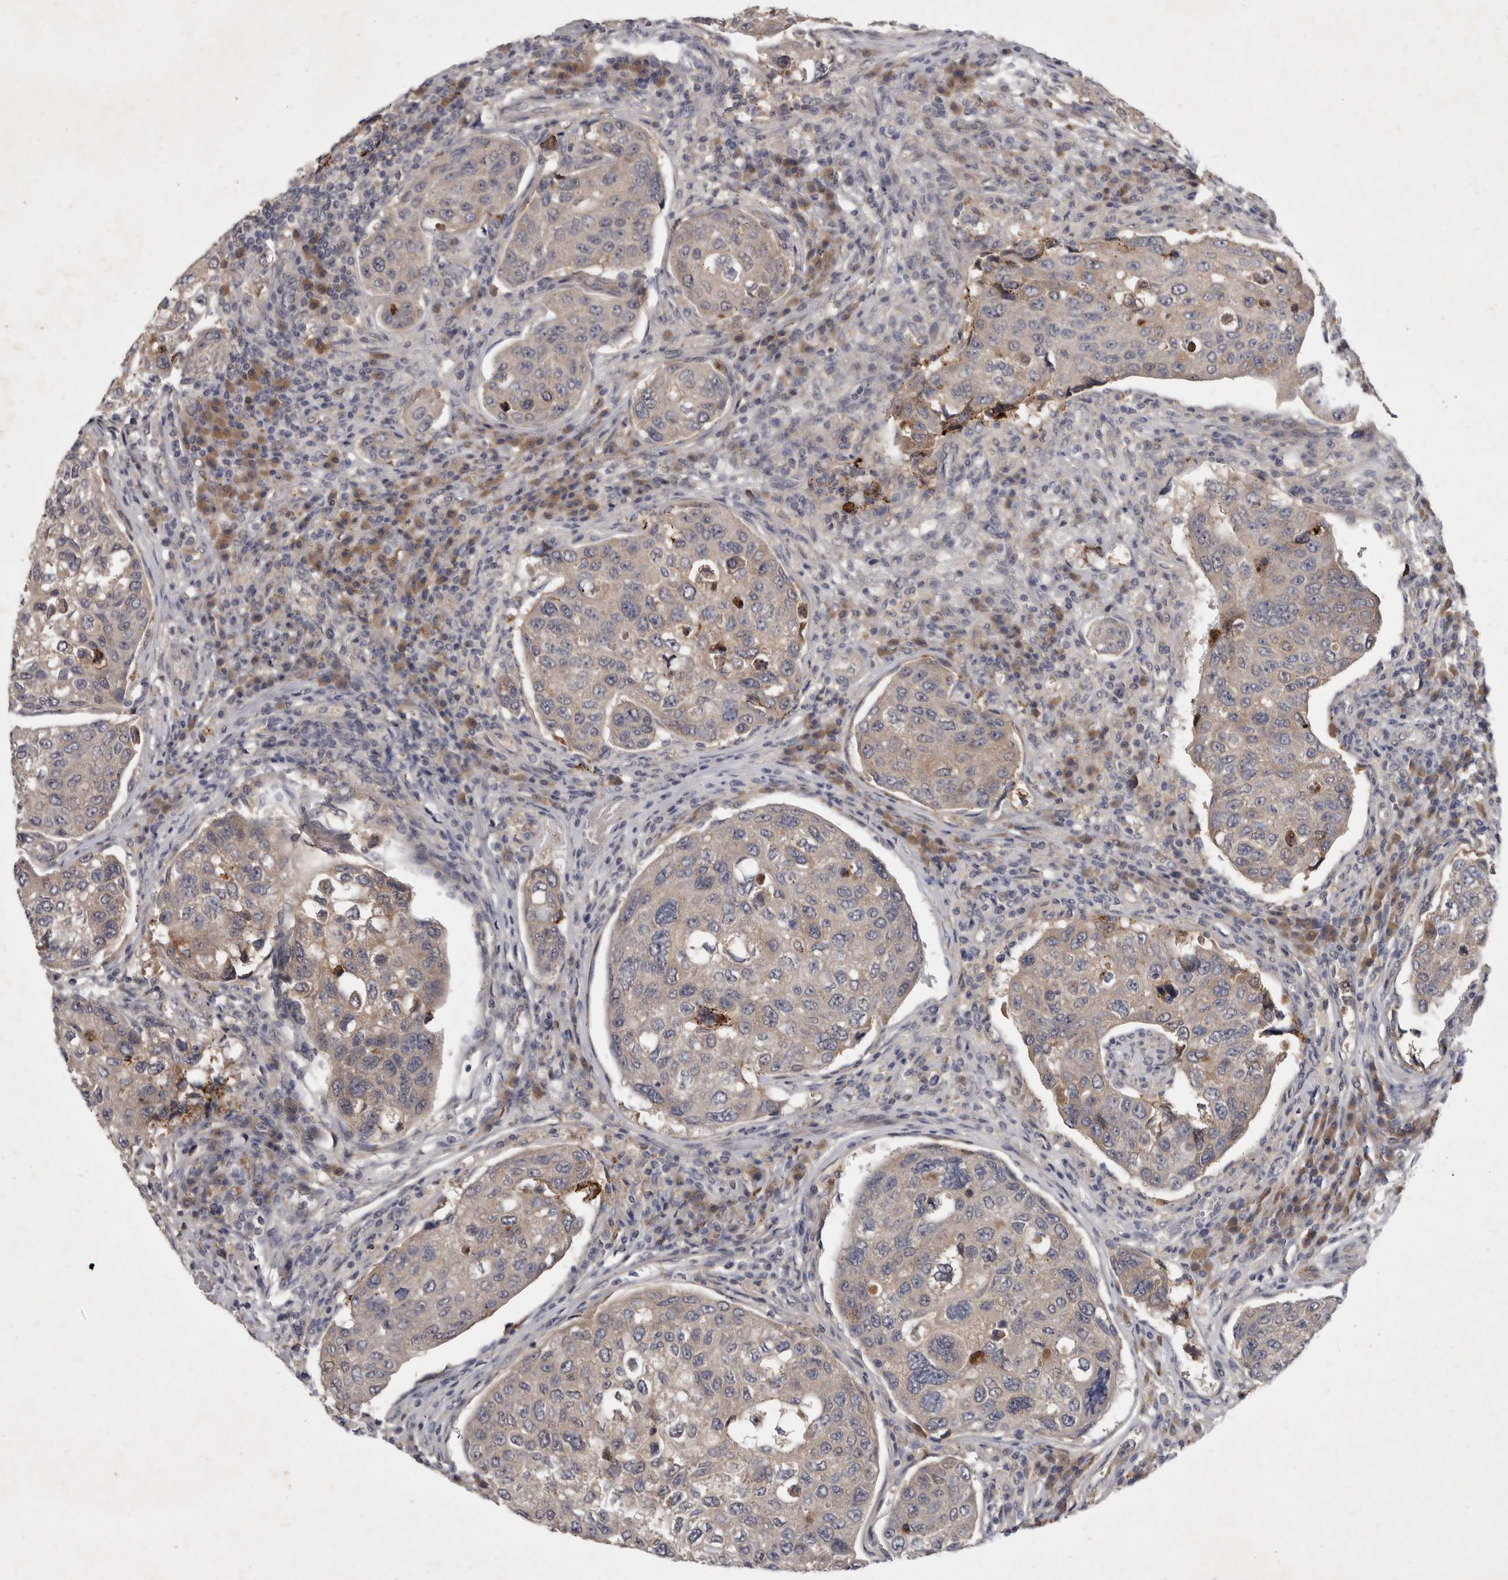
{"staining": {"intensity": "weak", "quantity": "<25%", "location": "cytoplasmic/membranous"}, "tissue": "urothelial cancer", "cell_type": "Tumor cells", "image_type": "cancer", "snomed": [{"axis": "morphology", "description": "Urothelial carcinoma, High grade"}, {"axis": "topography", "description": "Lymph node"}, {"axis": "topography", "description": "Urinary bladder"}], "caption": "High magnification brightfield microscopy of urothelial cancer stained with DAB (3,3'-diaminobenzidine) (brown) and counterstained with hematoxylin (blue): tumor cells show no significant staining.", "gene": "SLC22A1", "patient": {"sex": "male", "age": 51}}